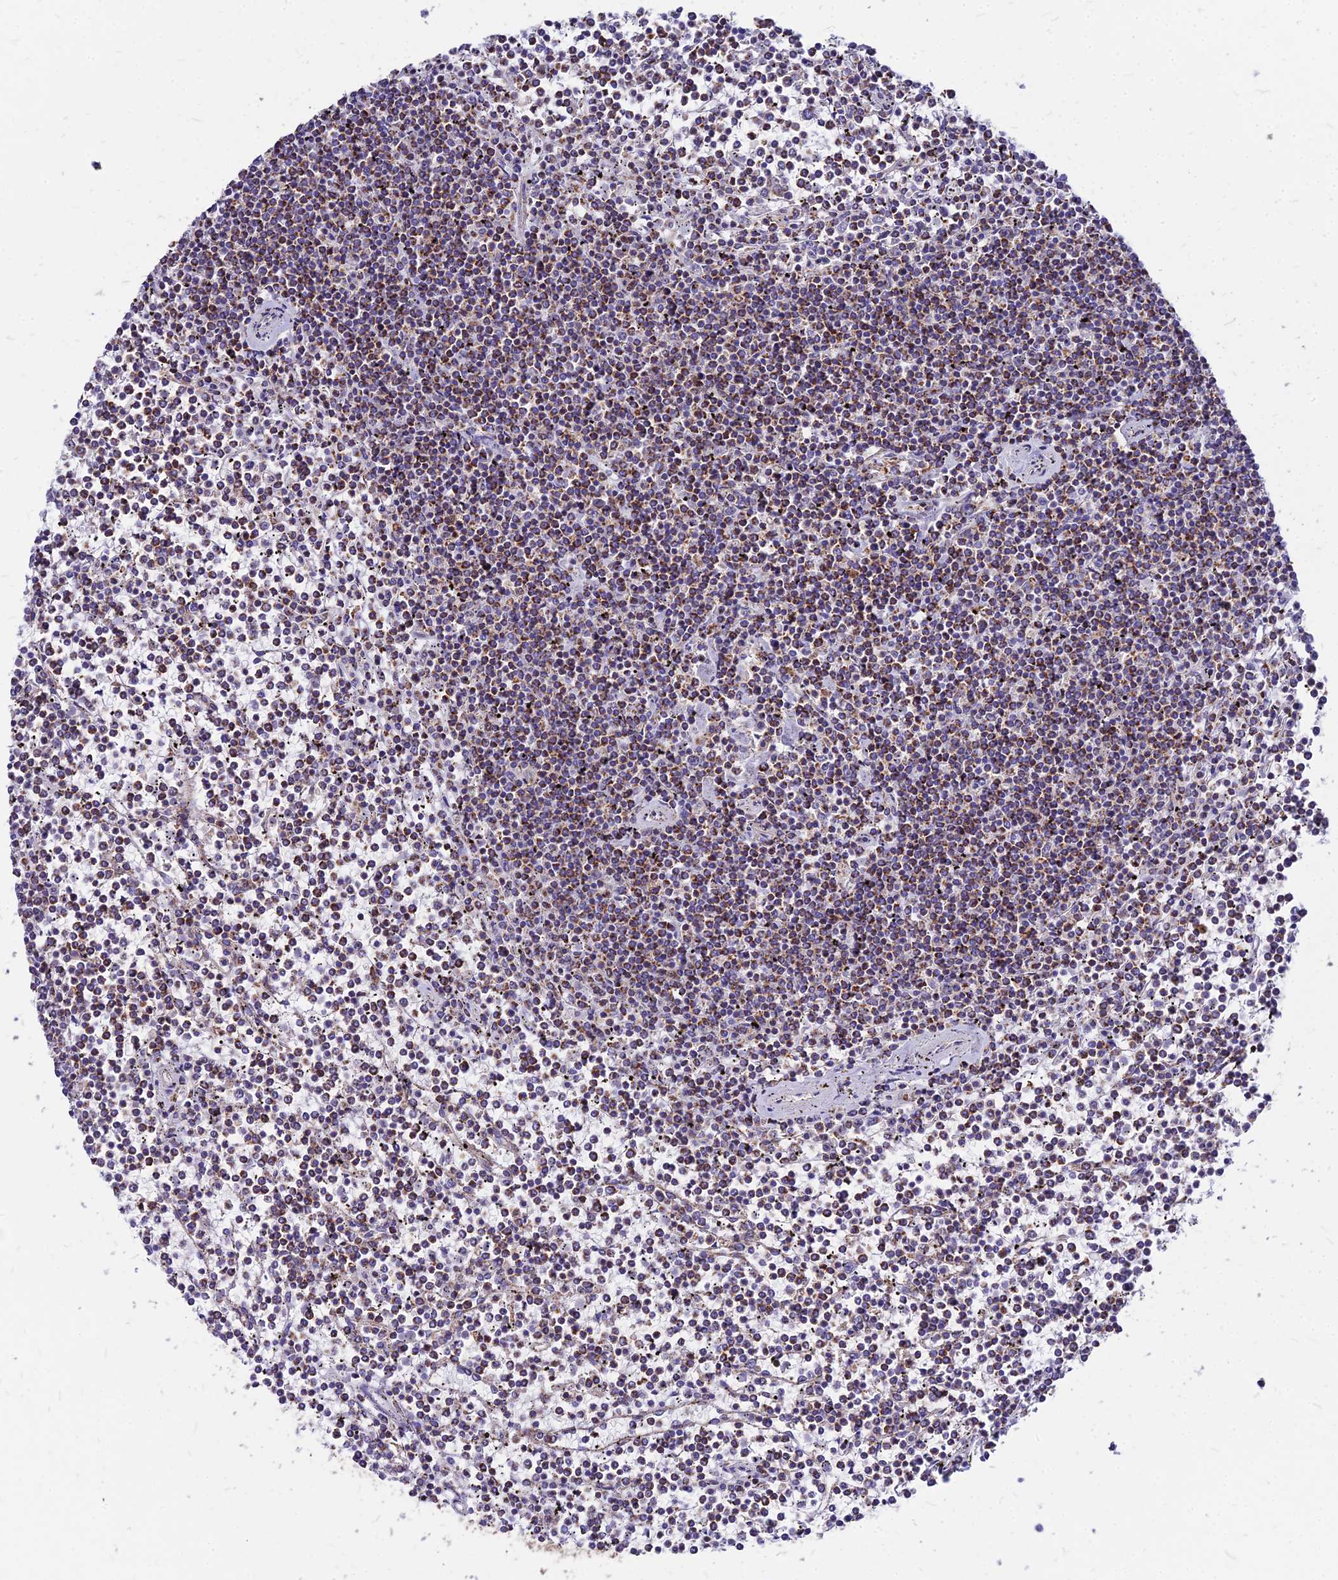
{"staining": {"intensity": "moderate", "quantity": "25%-75%", "location": "cytoplasmic/membranous"}, "tissue": "lymphoma", "cell_type": "Tumor cells", "image_type": "cancer", "snomed": [{"axis": "morphology", "description": "Malignant lymphoma, non-Hodgkin's type, Low grade"}, {"axis": "topography", "description": "Spleen"}], "caption": "High-power microscopy captured an immunohistochemistry micrograph of lymphoma, revealing moderate cytoplasmic/membranous expression in about 25%-75% of tumor cells.", "gene": "DLD", "patient": {"sex": "female", "age": 19}}